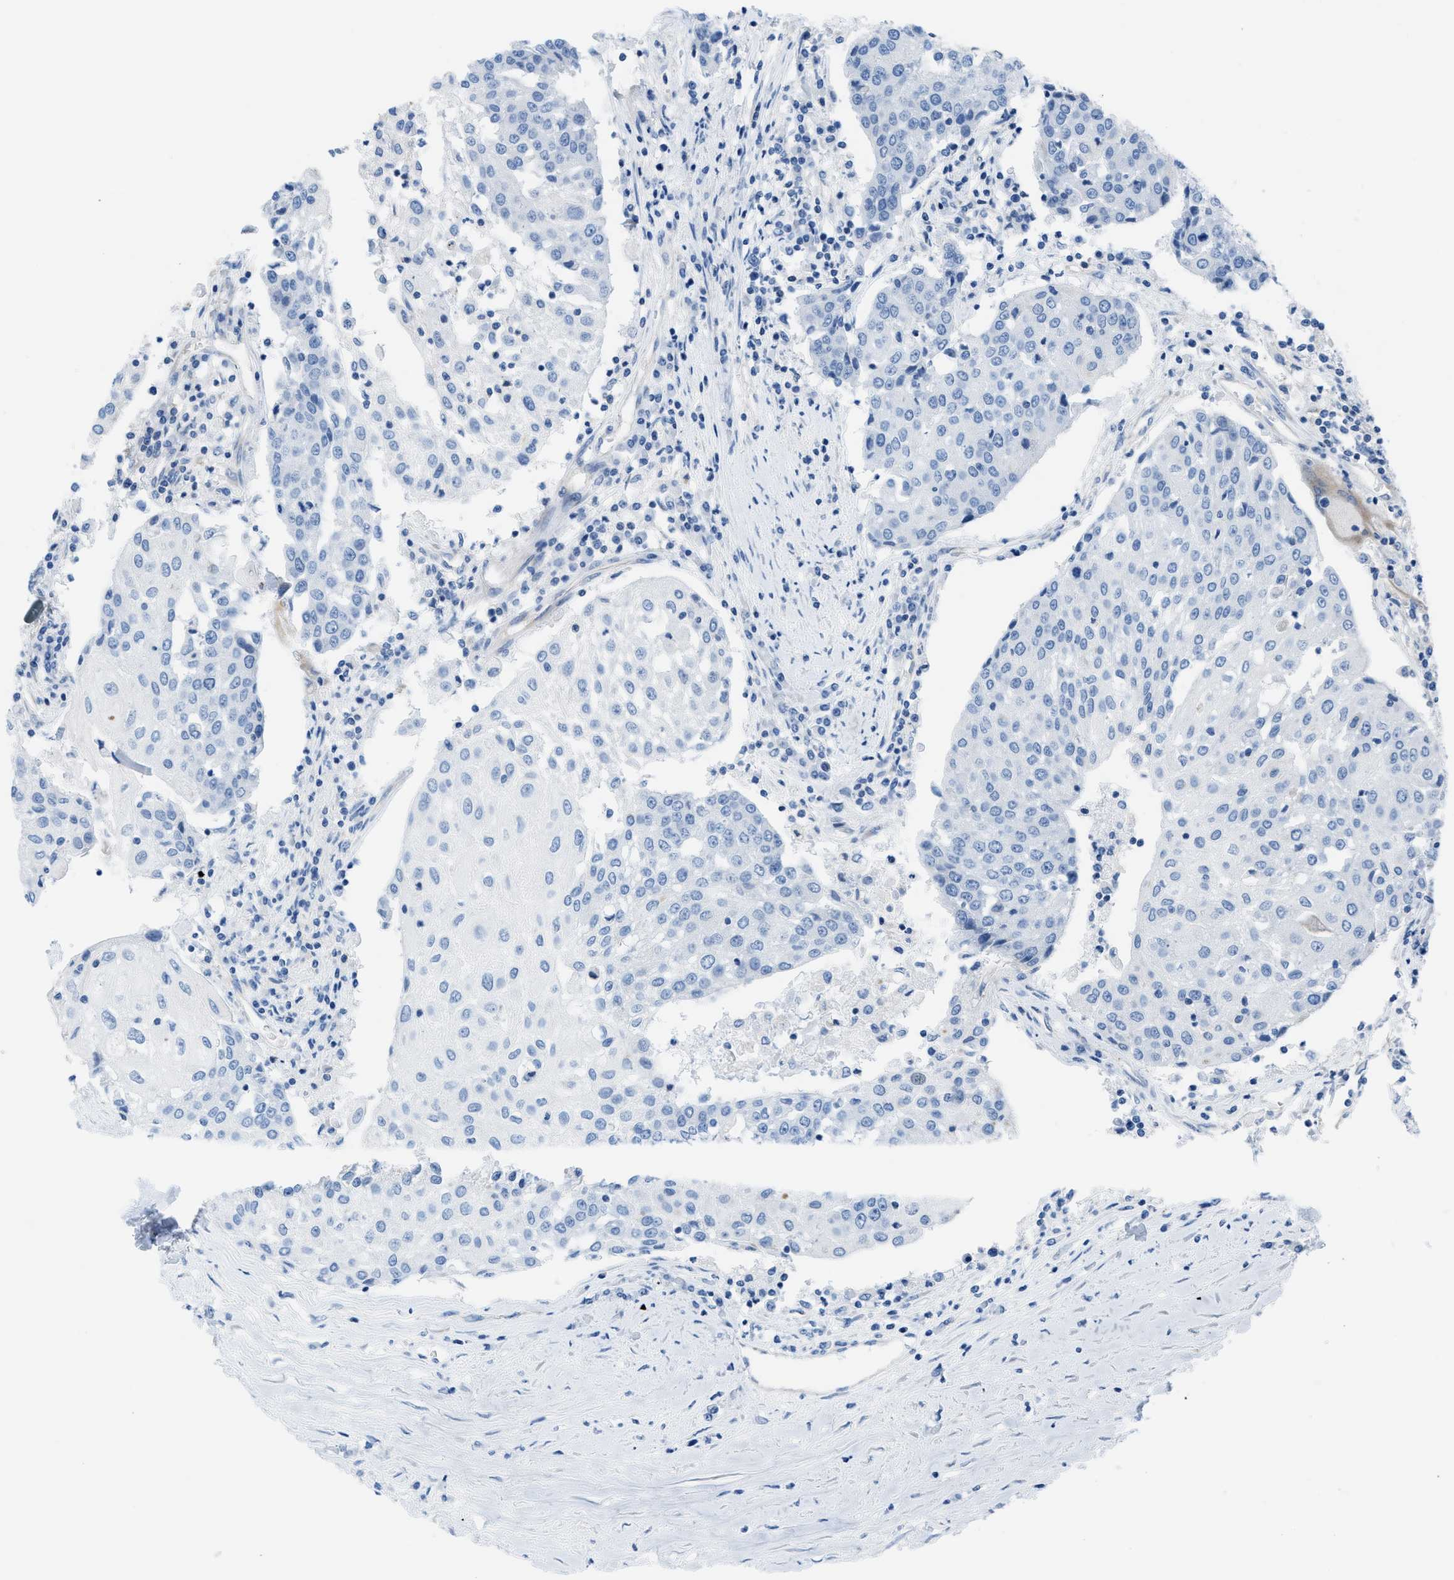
{"staining": {"intensity": "negative", "quantity": "none", "location": "none"}, "tissue": "urothelial cancer", "cell_type": "Tumor cells", "image_type": "cancer", "snomed": [{"axis": "morphology", "description": "Urothelial carcinoma, High grade"}, {"axis": "topography", "description": "Urinary bladder"}], "caption": "DAB (3,3'-diaminobenzidine) immunohistochemical staining of human urothelial cancer reveals no significant positivity in tumor cells.", "gene": "ASGR1", "patient": {"sex": "female", "age": 85}}